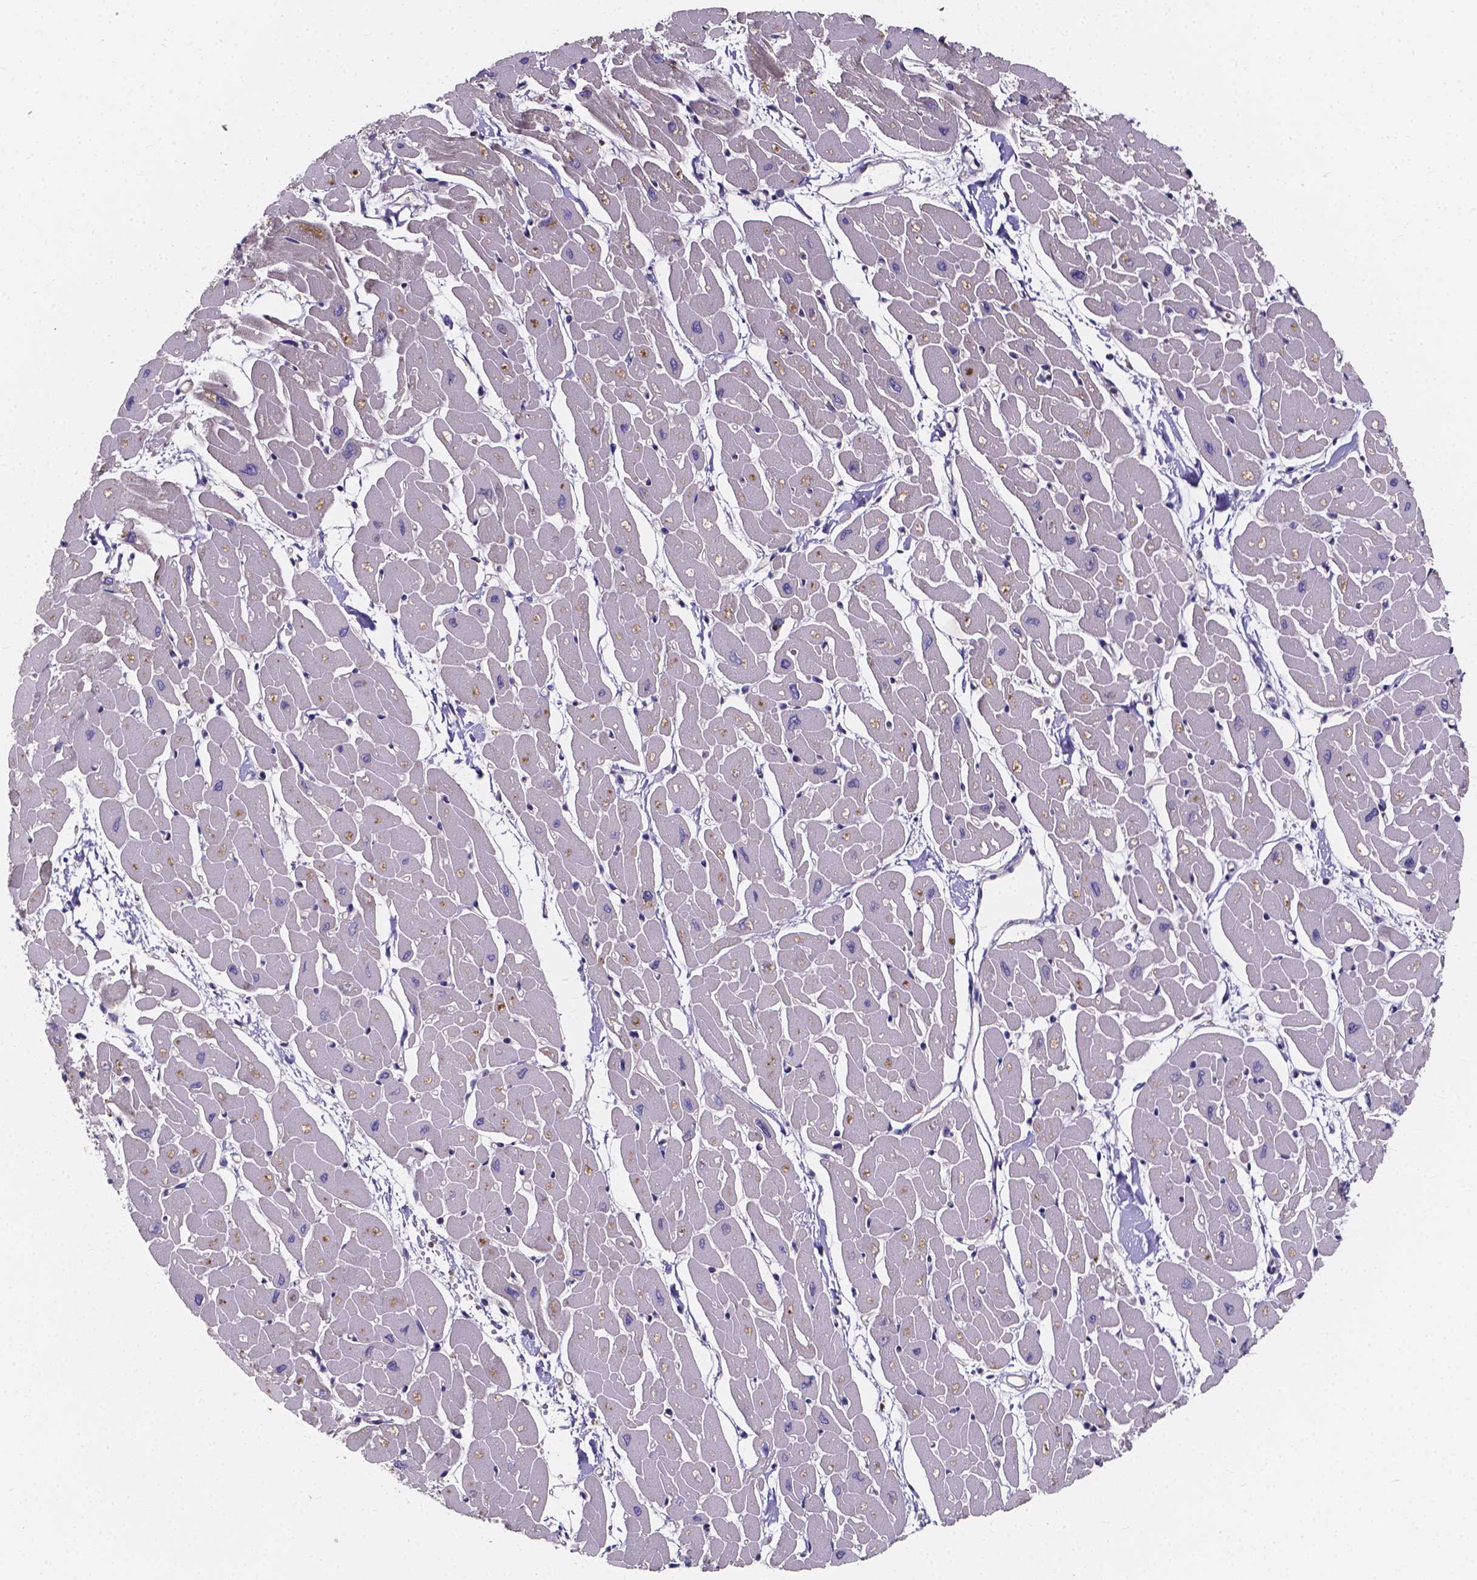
{"staining": {"intensity": "weak", "quantity": "<25%", "location": "cytoplasmic/membranous"}, "tissue": "heart muscle", "cell_type": "Cardiomyocytes", "image_type": "normal", "snomed": [{"axis": "morphology", "description": "Normal tissue, NOS"}, {"axis": "topography", "description": "Heart"}], "caption": "Immunohistochemical staining of benign heart muscle demonstrates no significant expression in cardiomyocytes.", "gene": "THEMIS", "patient": {"sex": "male", "age": 57}}